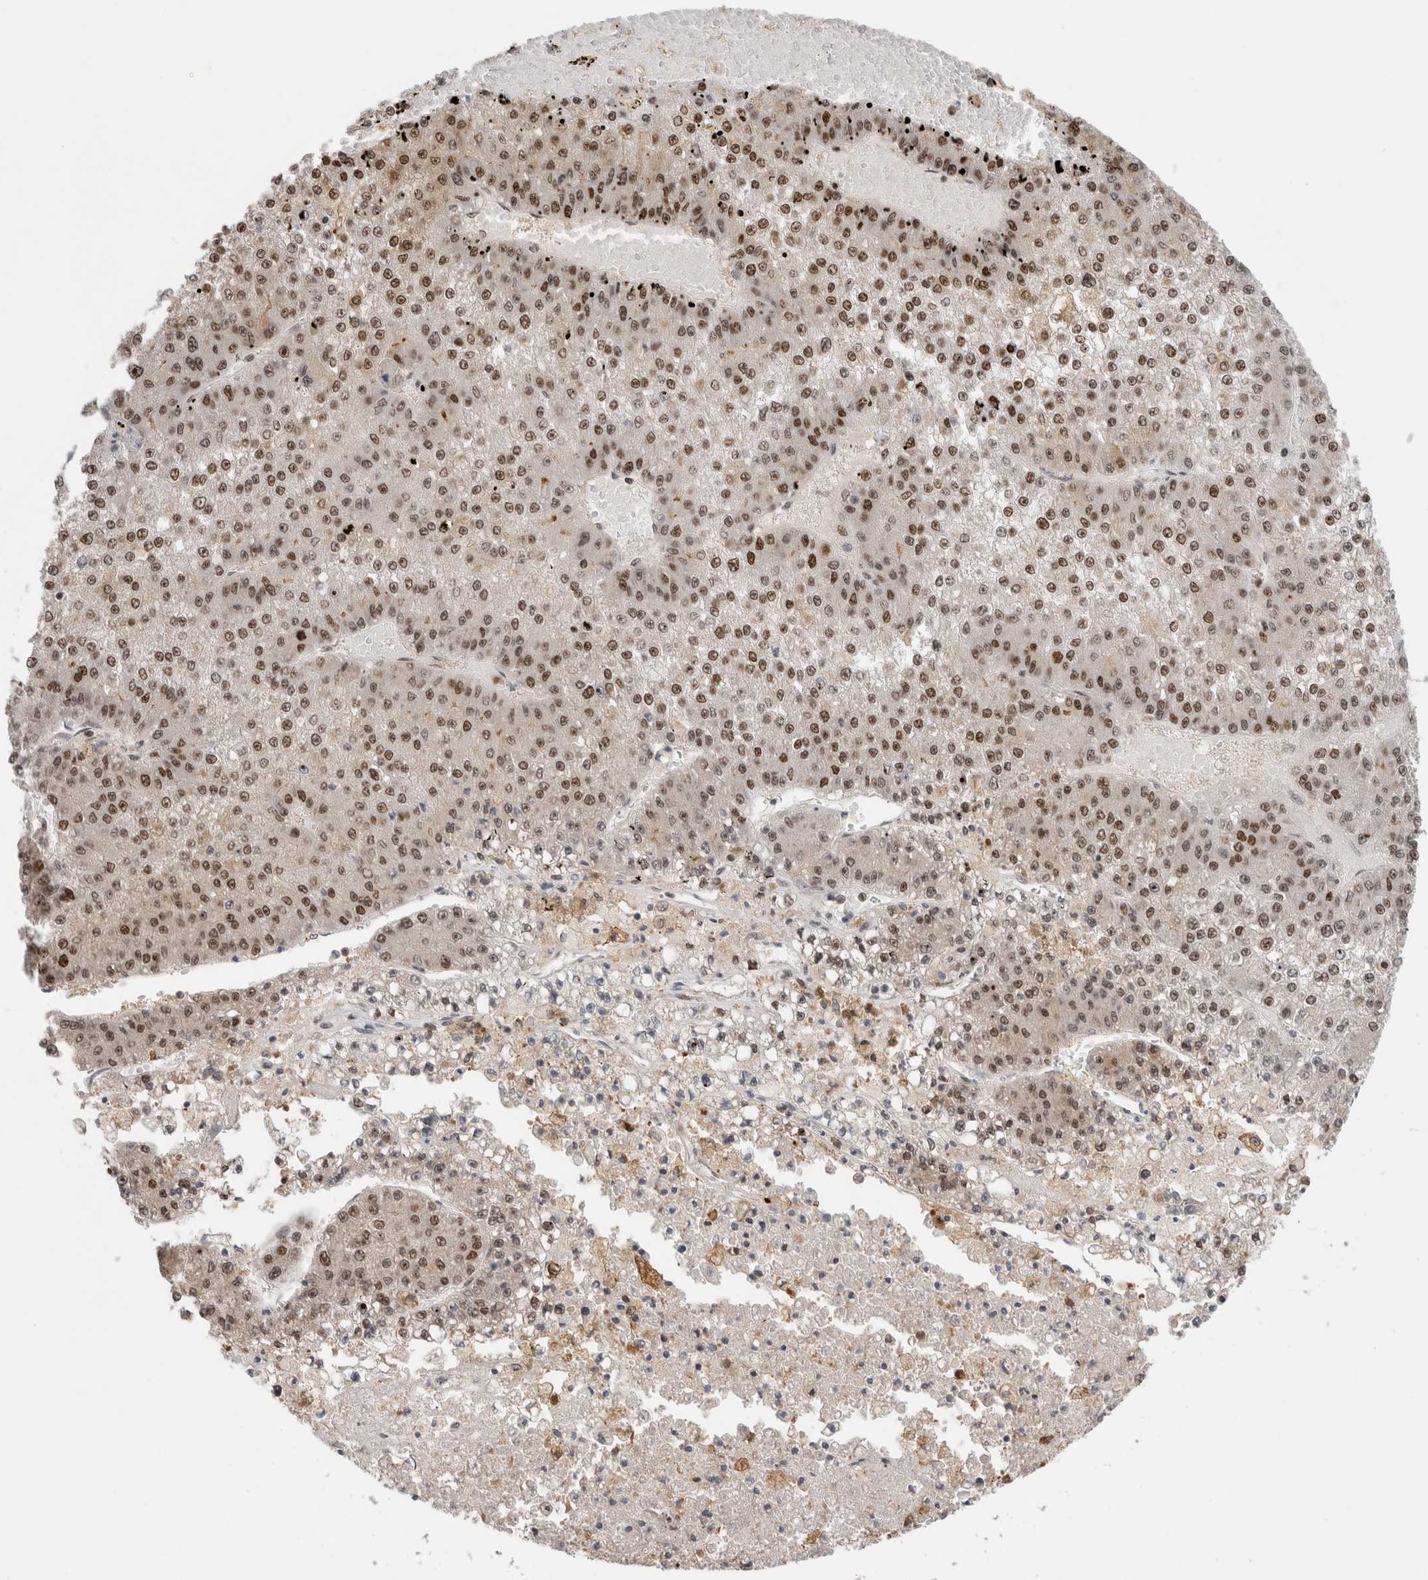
{"staining": {"intensity": "strong", "quantity": "25%-75%", "location": "nuclear"}, "tissue": "liver cancer", "cell_type": "Tumor cells", "image_type": "cancer", "snomed": [{"axis": "morphology", "description": "Carcinoma, Hepatocellular, NOS"}, {"axis": "topography", "description": "Liver"}], "caption": "Human hepatocellular carcinoma (liver) stained with a brown dye exhibits strong nuclear positive positivity in about 25%-75% of tumor cells.", "gene": "ZNF521", "patient": {"sex": "female", "age": 73}}